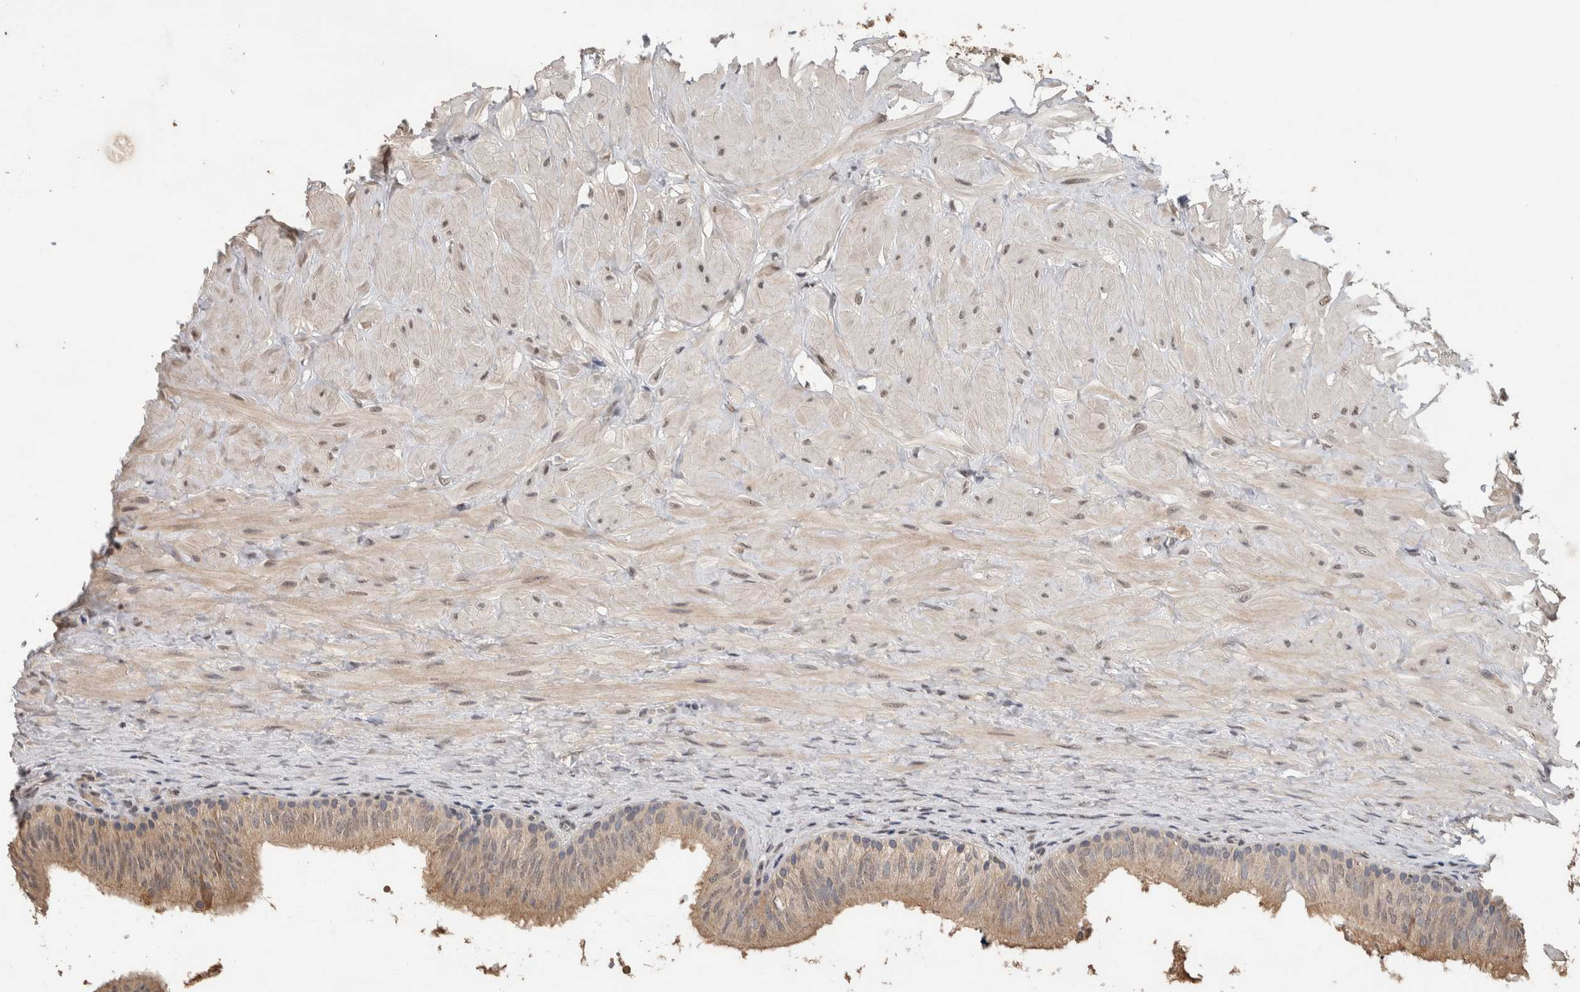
{"staining": {"intensity": "weak", "quantity": ">75%", "location": "cytoplasmic/membranous"}, "tissue": "epididymis", "cell_type": "Glandular cells", "image_type": "normal", "snomed": [{"axis": "morphology", "description": "Normal tissue, NOS"}, {"axis": "topography", "description": "Soft tissue"}, {"axis": "topography", "description": "Epididymis"}], "caption": "Immunohistochemistry image of unremarkable epididymis: epididymis stained using immunohistochemistry (IHC) exhibits low levels of weak protein expression localized specifically in the cytoplasmic/membranous of glandular cells, appearing as a cytoplasmic/membranous brown color.", "gene": "CYSRT1", "patient": {"sex": "male", "age": 26}}